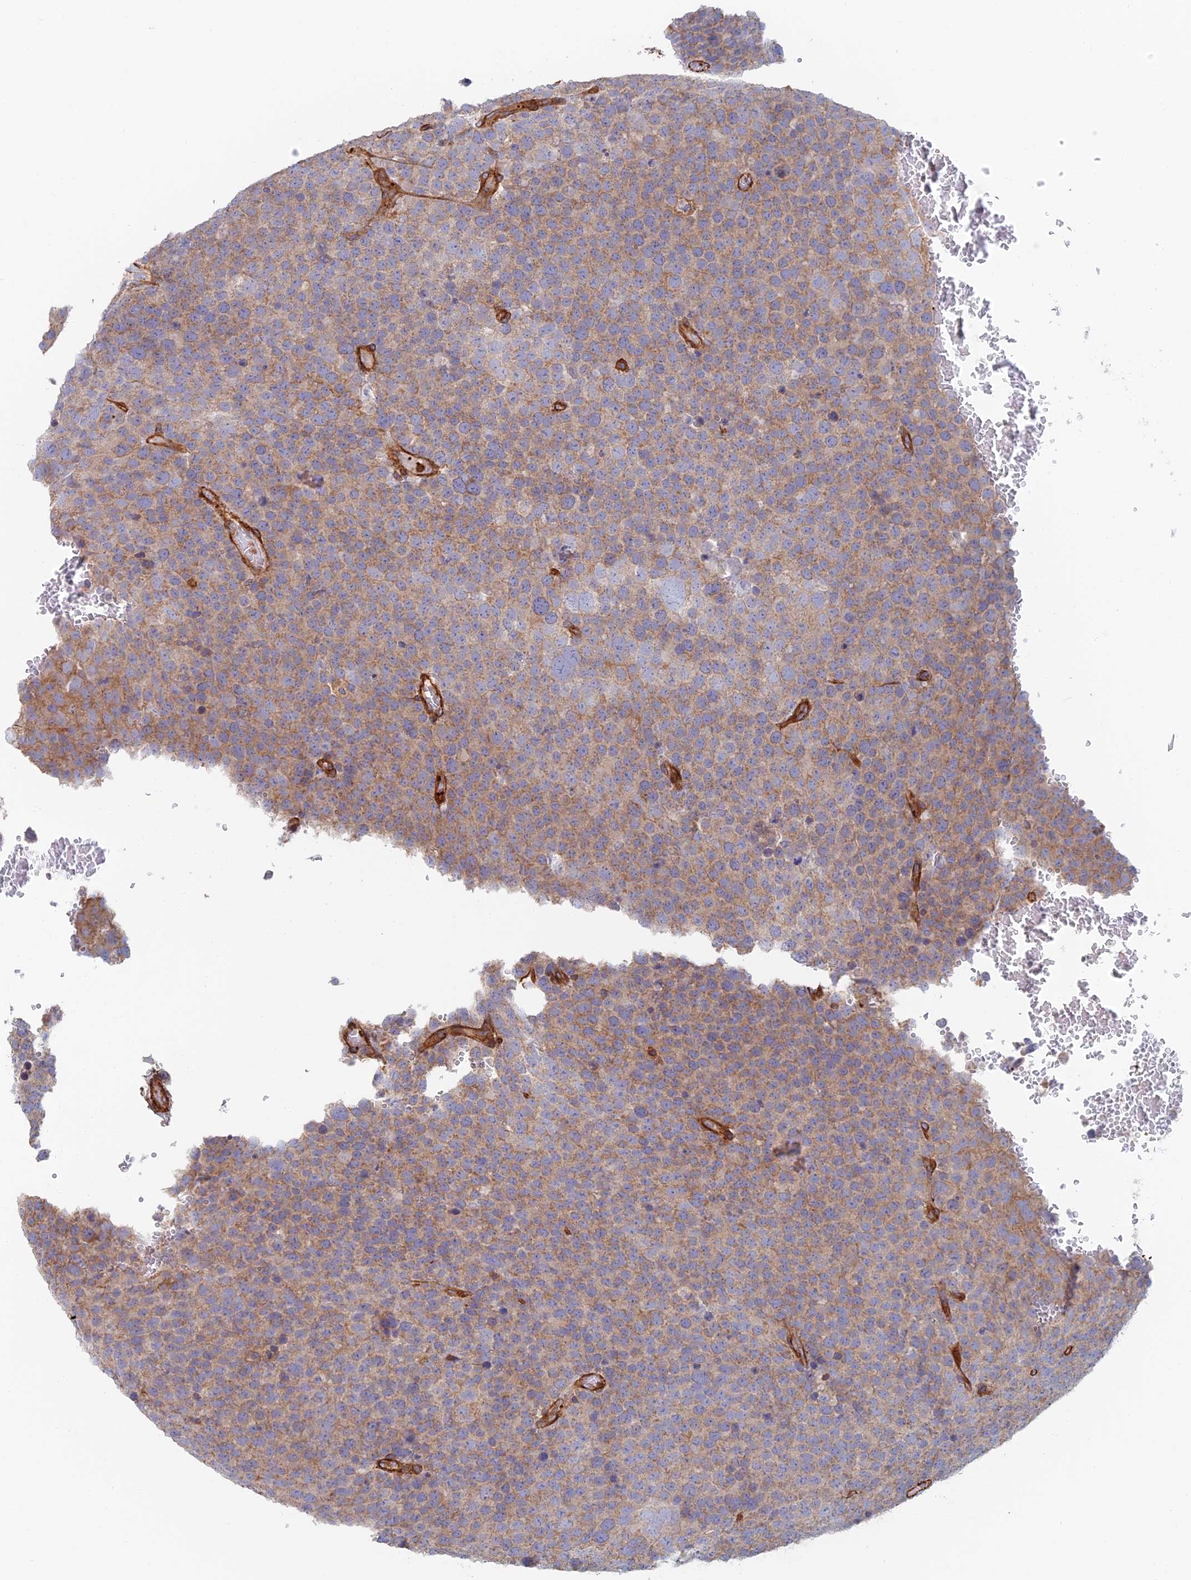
{"staining": {"intensity": "weak", "quantity": "25%-75%", "location": "cytoplasmic/membranous"}, "tissue": "testis cancer", "cell_type": "Tumor cells", "image_type": "cancer", "snomed": [{"axis": "morphology", "description": "Seminoma, NOS"}, {"axis": "topography", "description": "Testis"}], "caption": "The histopathology image reveals staining of seminoma (testis), revealing weak cytoplasmic/membranous protein positivity (brown color) within tumor cells. (brown staining indicates protein expression, while blue staining denotes nuclei).", "gene": "PAK4", "patient": {"sex": "male", "age": 71}}